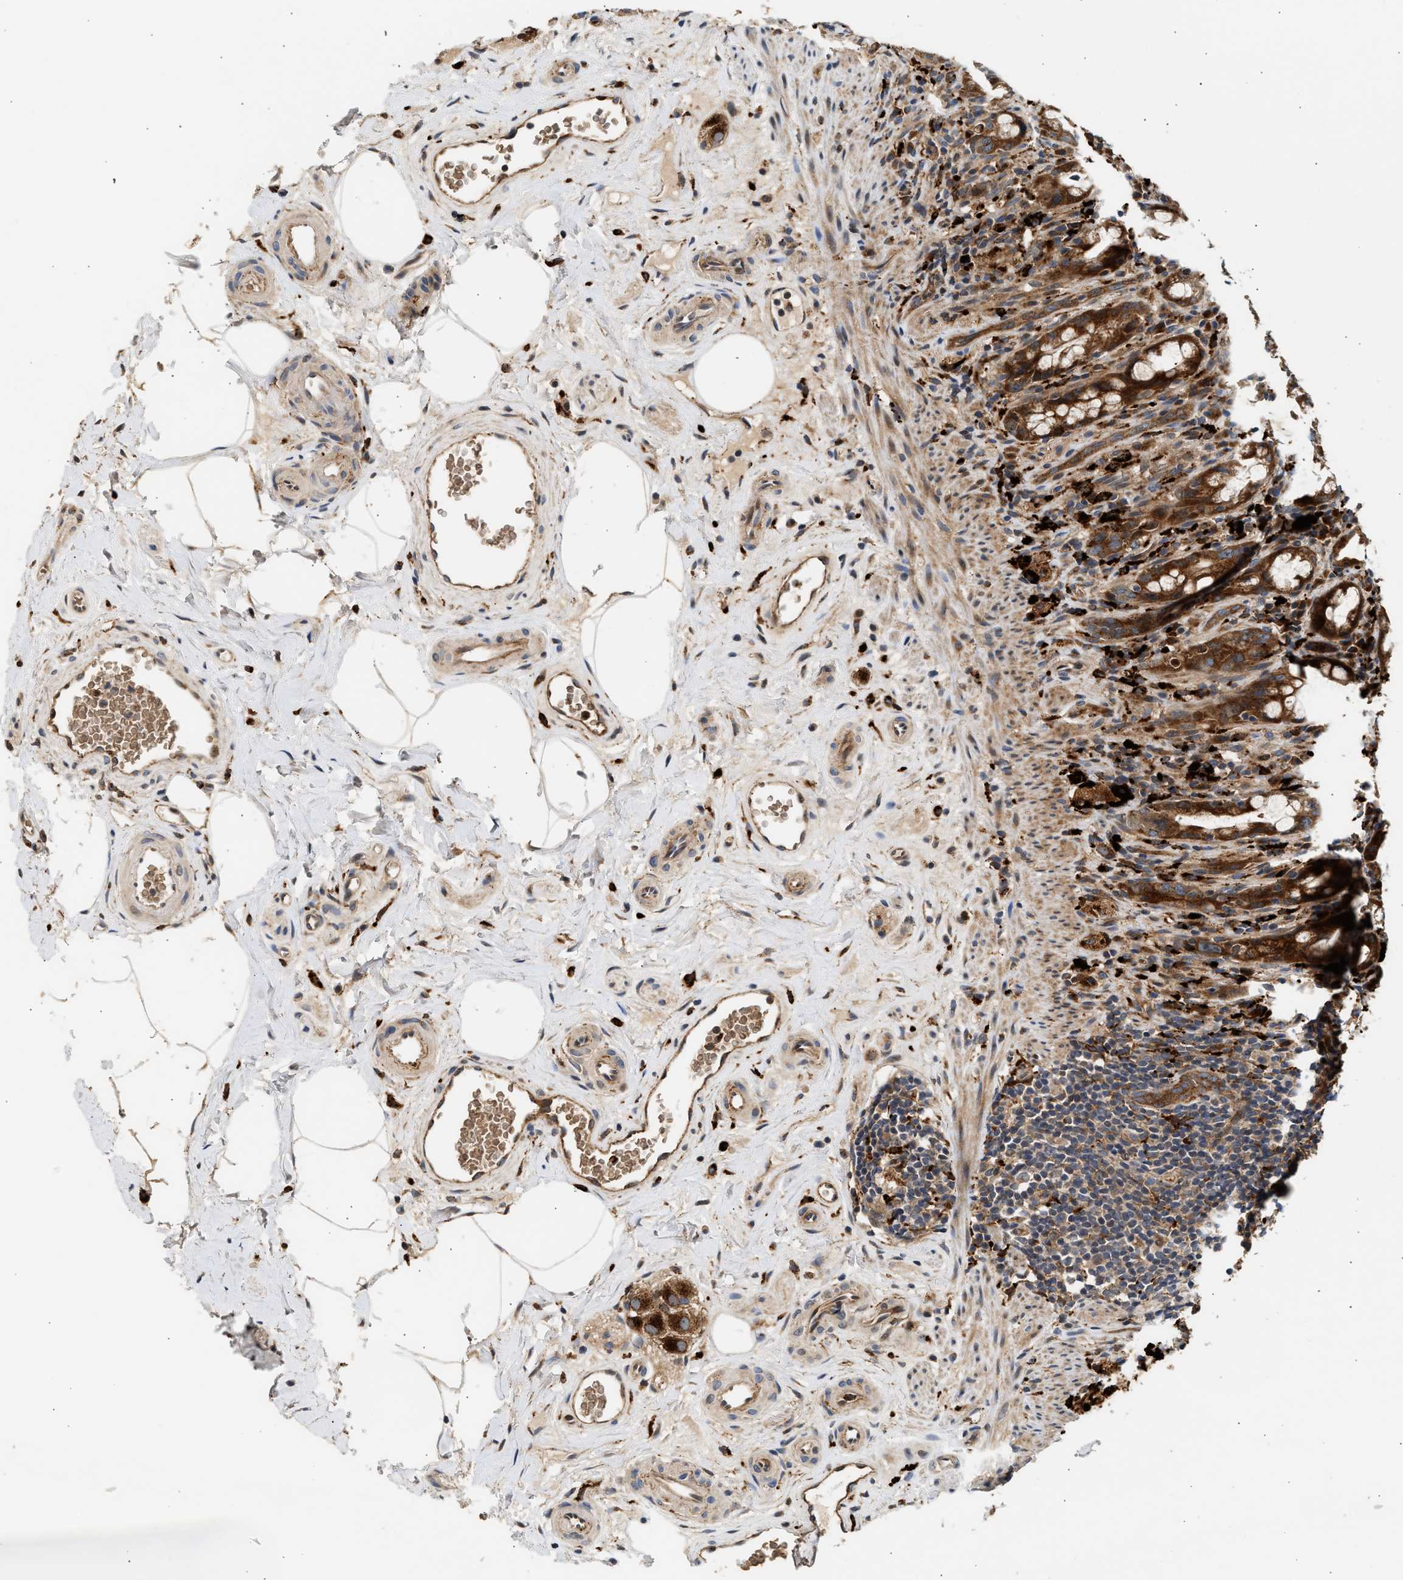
{"staining": {"intensity": "strong", "quantity": ">75%", "location": "cytoplasmic/membranous"}, "tissue": "rectum", "cell_type": "Glandular cells", "image_type": "normal", "snomed": [{"axis": "morphology", "description": "Normal tissue, NOS"}, {"axis": "topography", "description": "Rectum"}], "caption": "The micrograph shows a brown stain indicating the presence of a protein in the cytoplasmic/membranous of glandular cells in rectum. The staining was performed using DAB, with brown indicating positive protein expression. Nuclei are stained blue with hematoxylin.", "gene": "PLD3", "patient": {"sex": "male", "age": 44}}